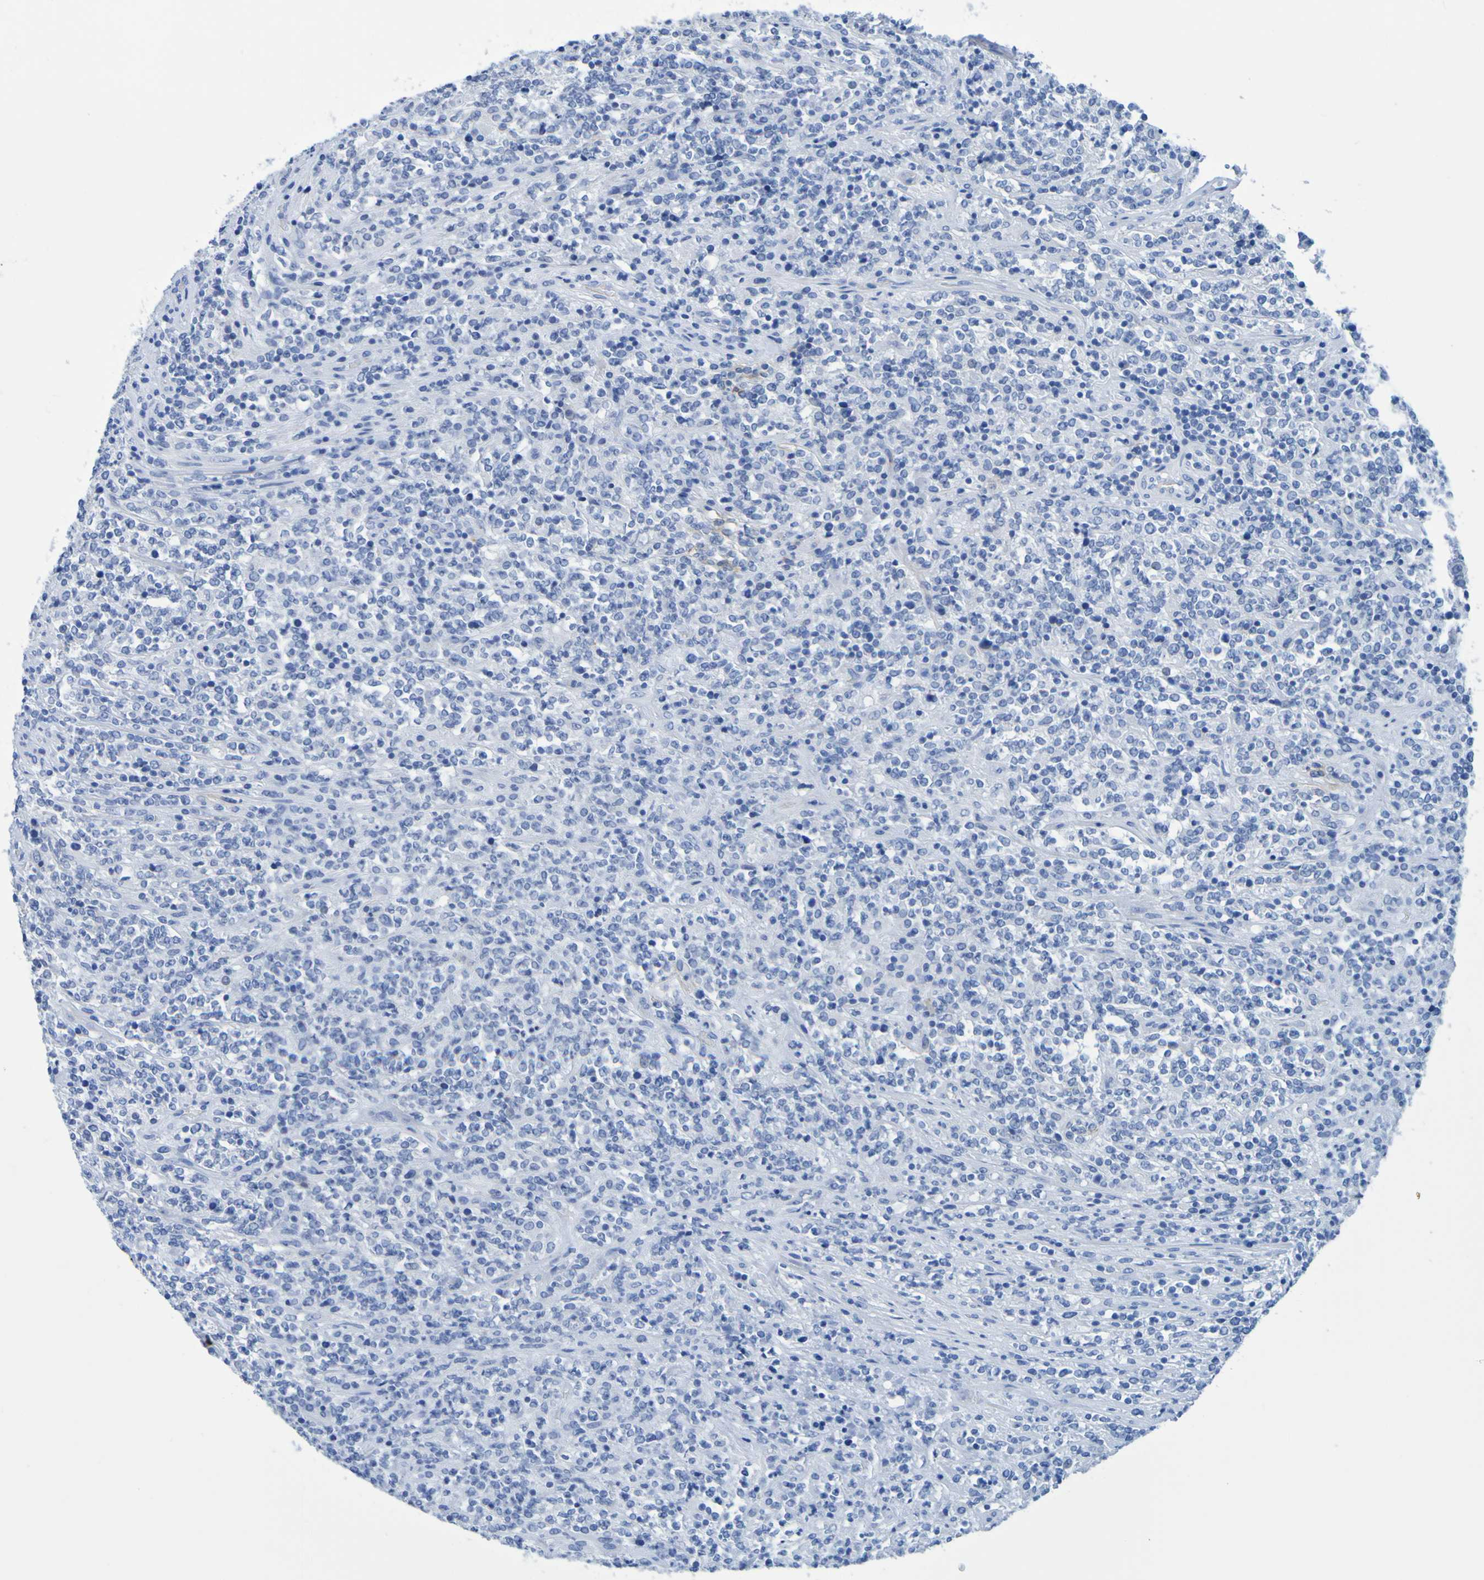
{"staining": {"intensity": "negative", "quantity": "none", "location": "none"}, "tissue": "lymphoma", "cell_type": "Tumor cells", "image_type": "cancer", "snomed": [{"axis": "morphology", "description": "Malignant lymphoma, non-Hodgkin's type, High grade"}, {"axis": "topography", "description": "Soft tissue"}], "caption": "DAB (3,3'-diaminobenzidine) immunohistochemical staining of lymphoma exhibits no significant positivity in tumor cells. The staining is performed using DAB brown chromogen with nuclei counter-stained in using hematoxylin.", "gene": "DPEP1", "patient": {"sex": "male", "age": 18}}